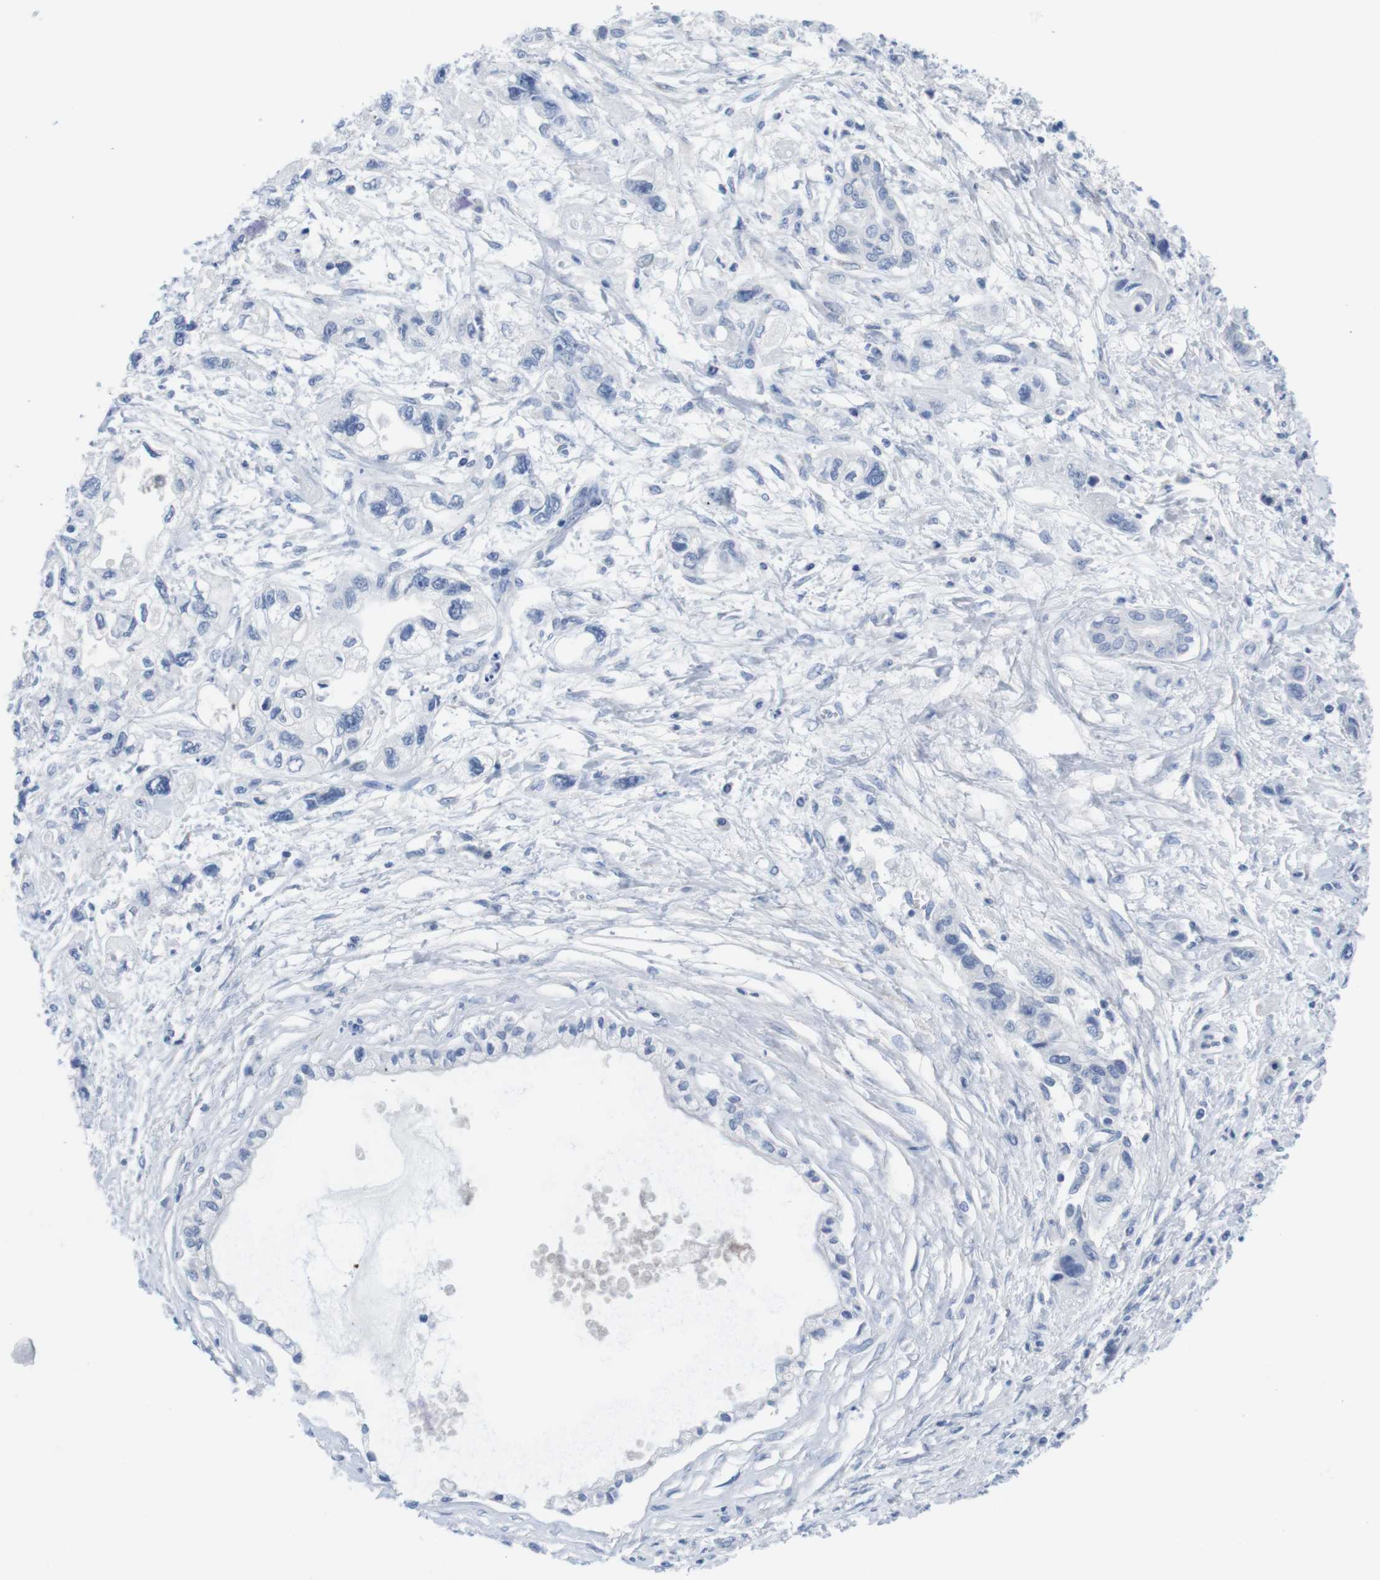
{"staining": {"intensity": "negative", "quantity": "none", "location": "none"}, "tissue": "pancreatic cancer", "cell_type": "Tumor cells", "image_type": "cancer", "snomed": [{"axis": "morphology", "description": "Adenocarcinoma, NOS"}, {"axis": "topography", "description": "Pancreas"}], "caption": "Immunohistochemistry photomicrograph of neoplastic tissue: human adenocarcinoma (pancreatic) stained with DAB (3,3'-diaminobenzidine) demonstrates no significant protein staining in tumor cells.", "gene": "MAP6", "patient": {"sex": "male", "age": 56}}